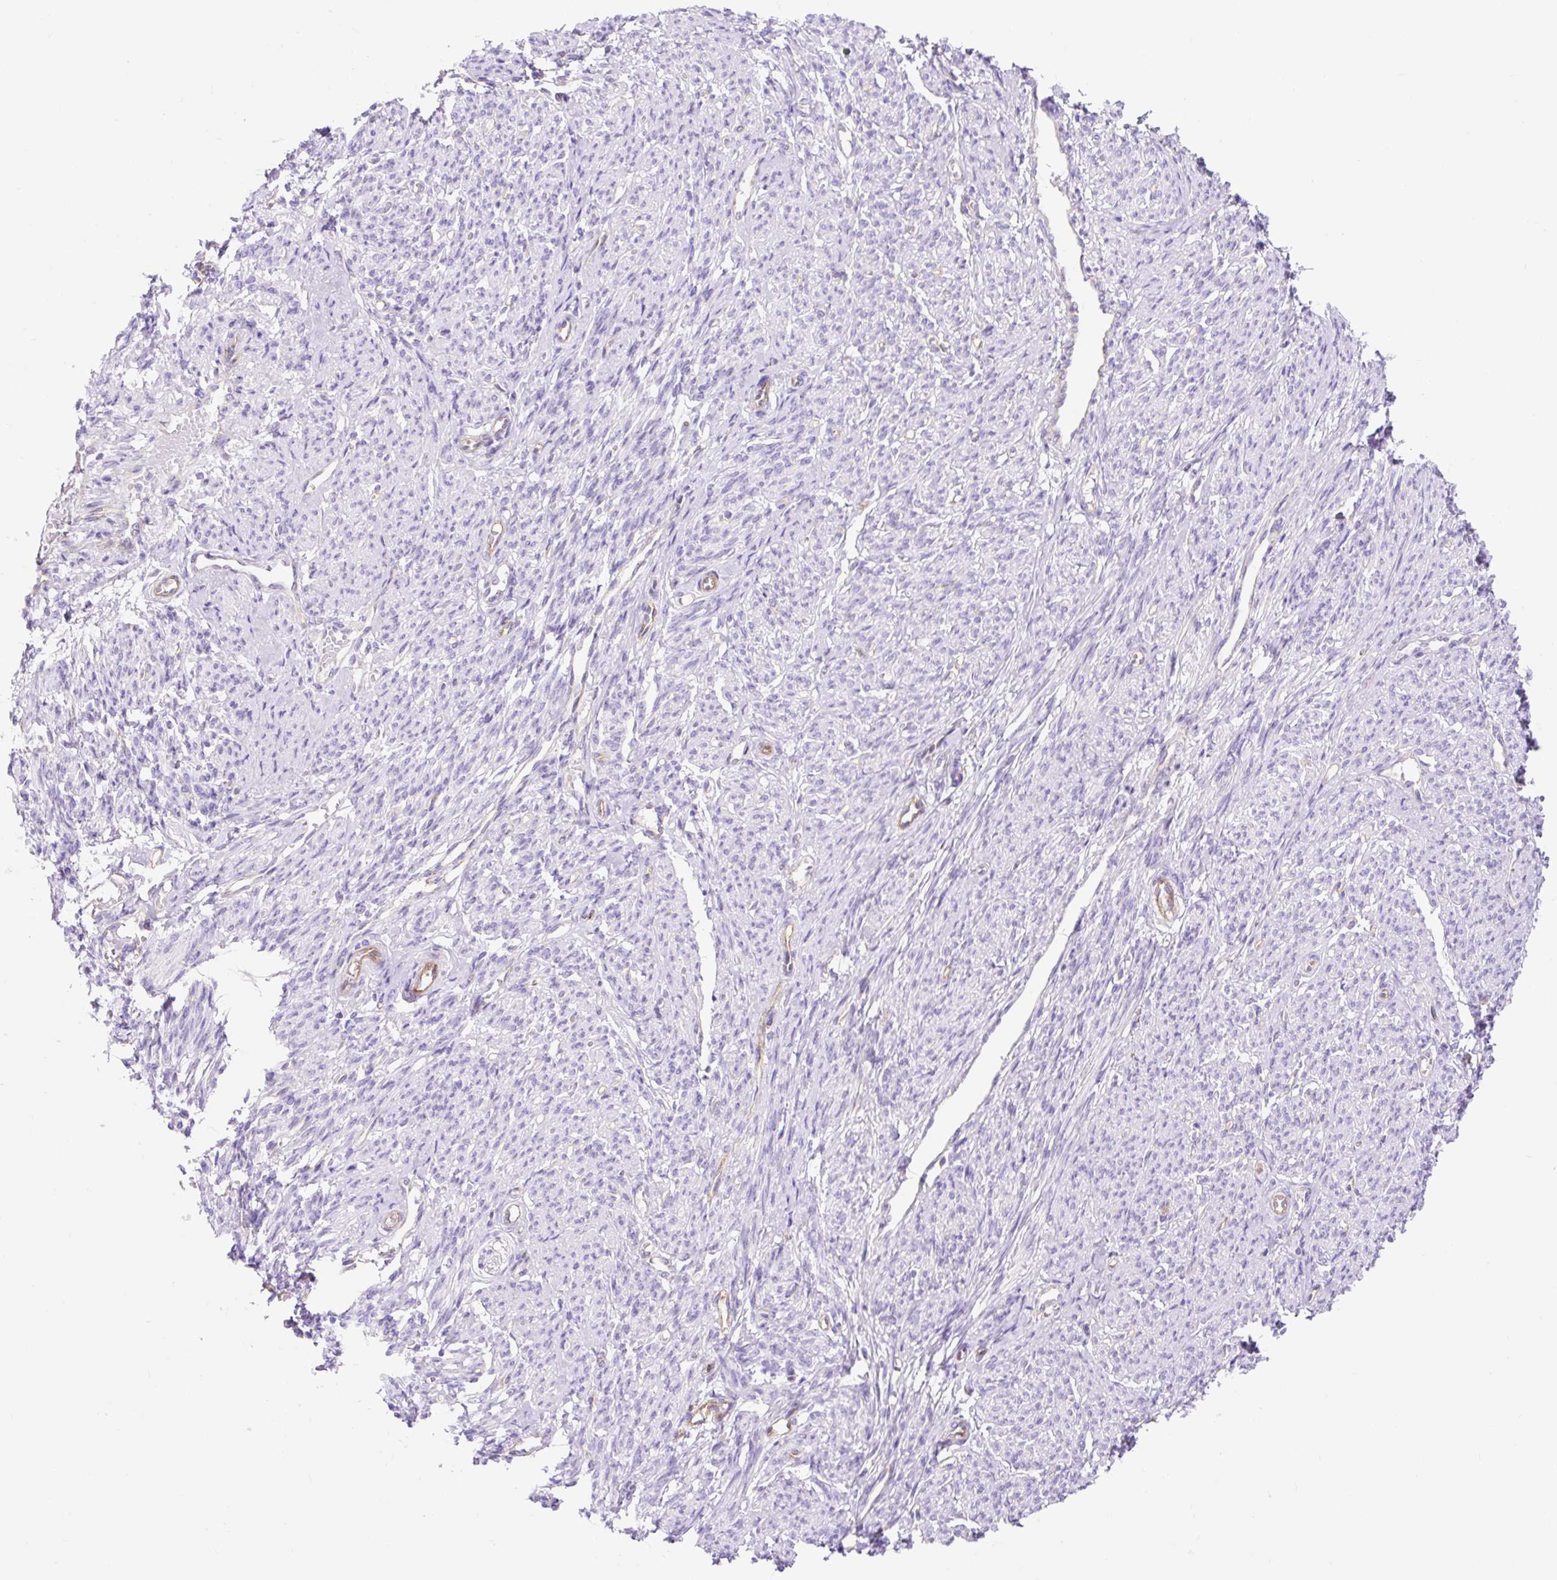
{"staining": {"intensity": "negative", "quantity": "none", "location": "none"}, "tissue": "smooth muscle", "cell_type": "Smooth muscle cells", "image_type": "normal", "snomed": [{"axis": "morphology", "description": "Normal tissue, NOS"}, {"axis": "topography", "description": "Smooth muscle"}], "caption": "This is a photomicrograph of immunohistochemistry (IHC) staining of unremarkable smooth muscle, which shows no staining in smooth muscle cells. (Brightfield microscopy of DAB immunohistochemistry at high magnification).", "gene": "HIP1R", "patient": {"sex": "female", "age": 65}}